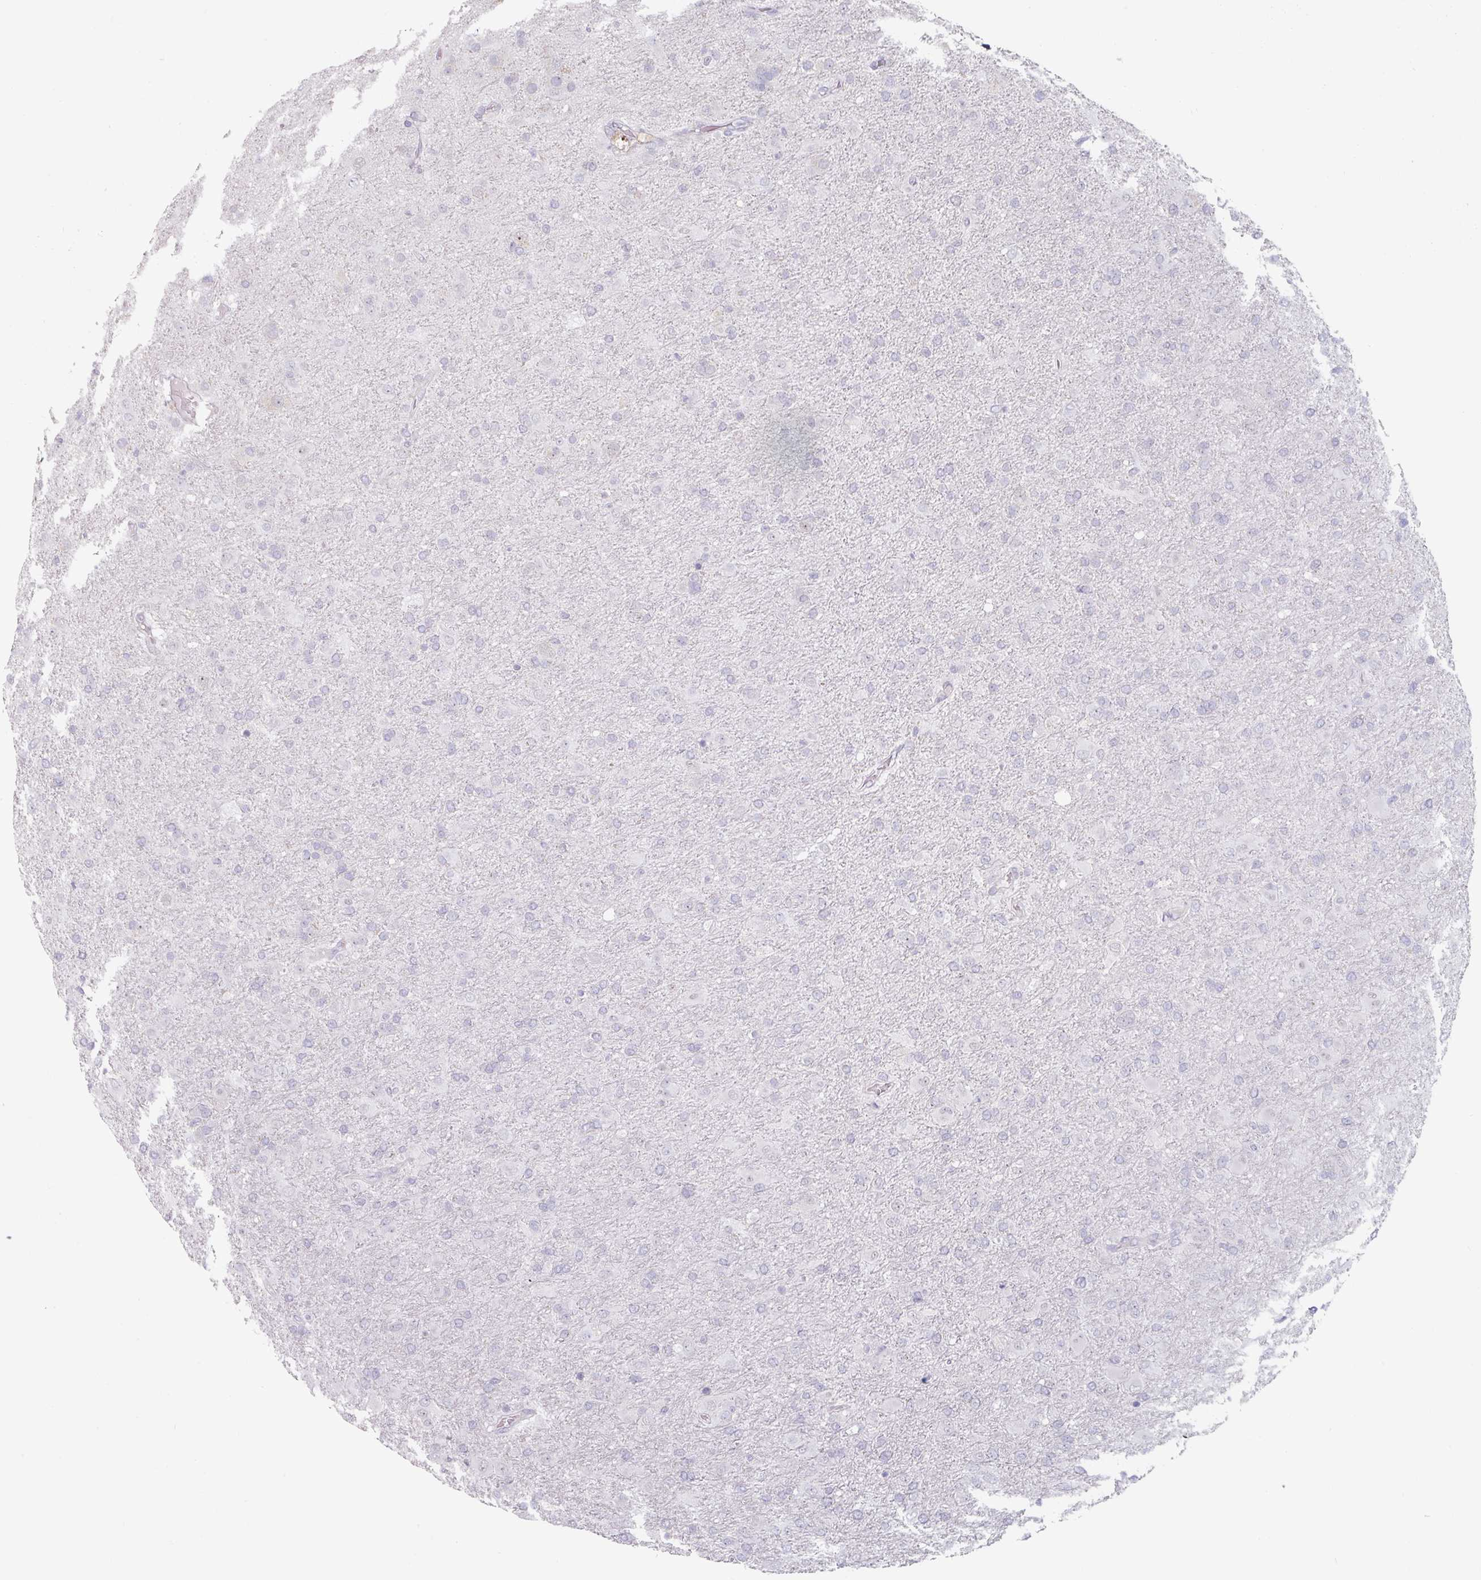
{"staining": {"intensity": "negative", "quantity": "none", "location": "none"}, "tissue": "glioma", "cell_type": "Tumor cells", "image_type": "cancer", "snomed": [{"axis": "morphology", "description": "Glioma, malignant, Low grade"}, {"axis": "topography", "description": "Brain"}], "caption": "Image shows no protein staining in tumor cells of glioma tissue.", "gene": "ZBTB6", "patient": {"sex": "male", "age": 65}}